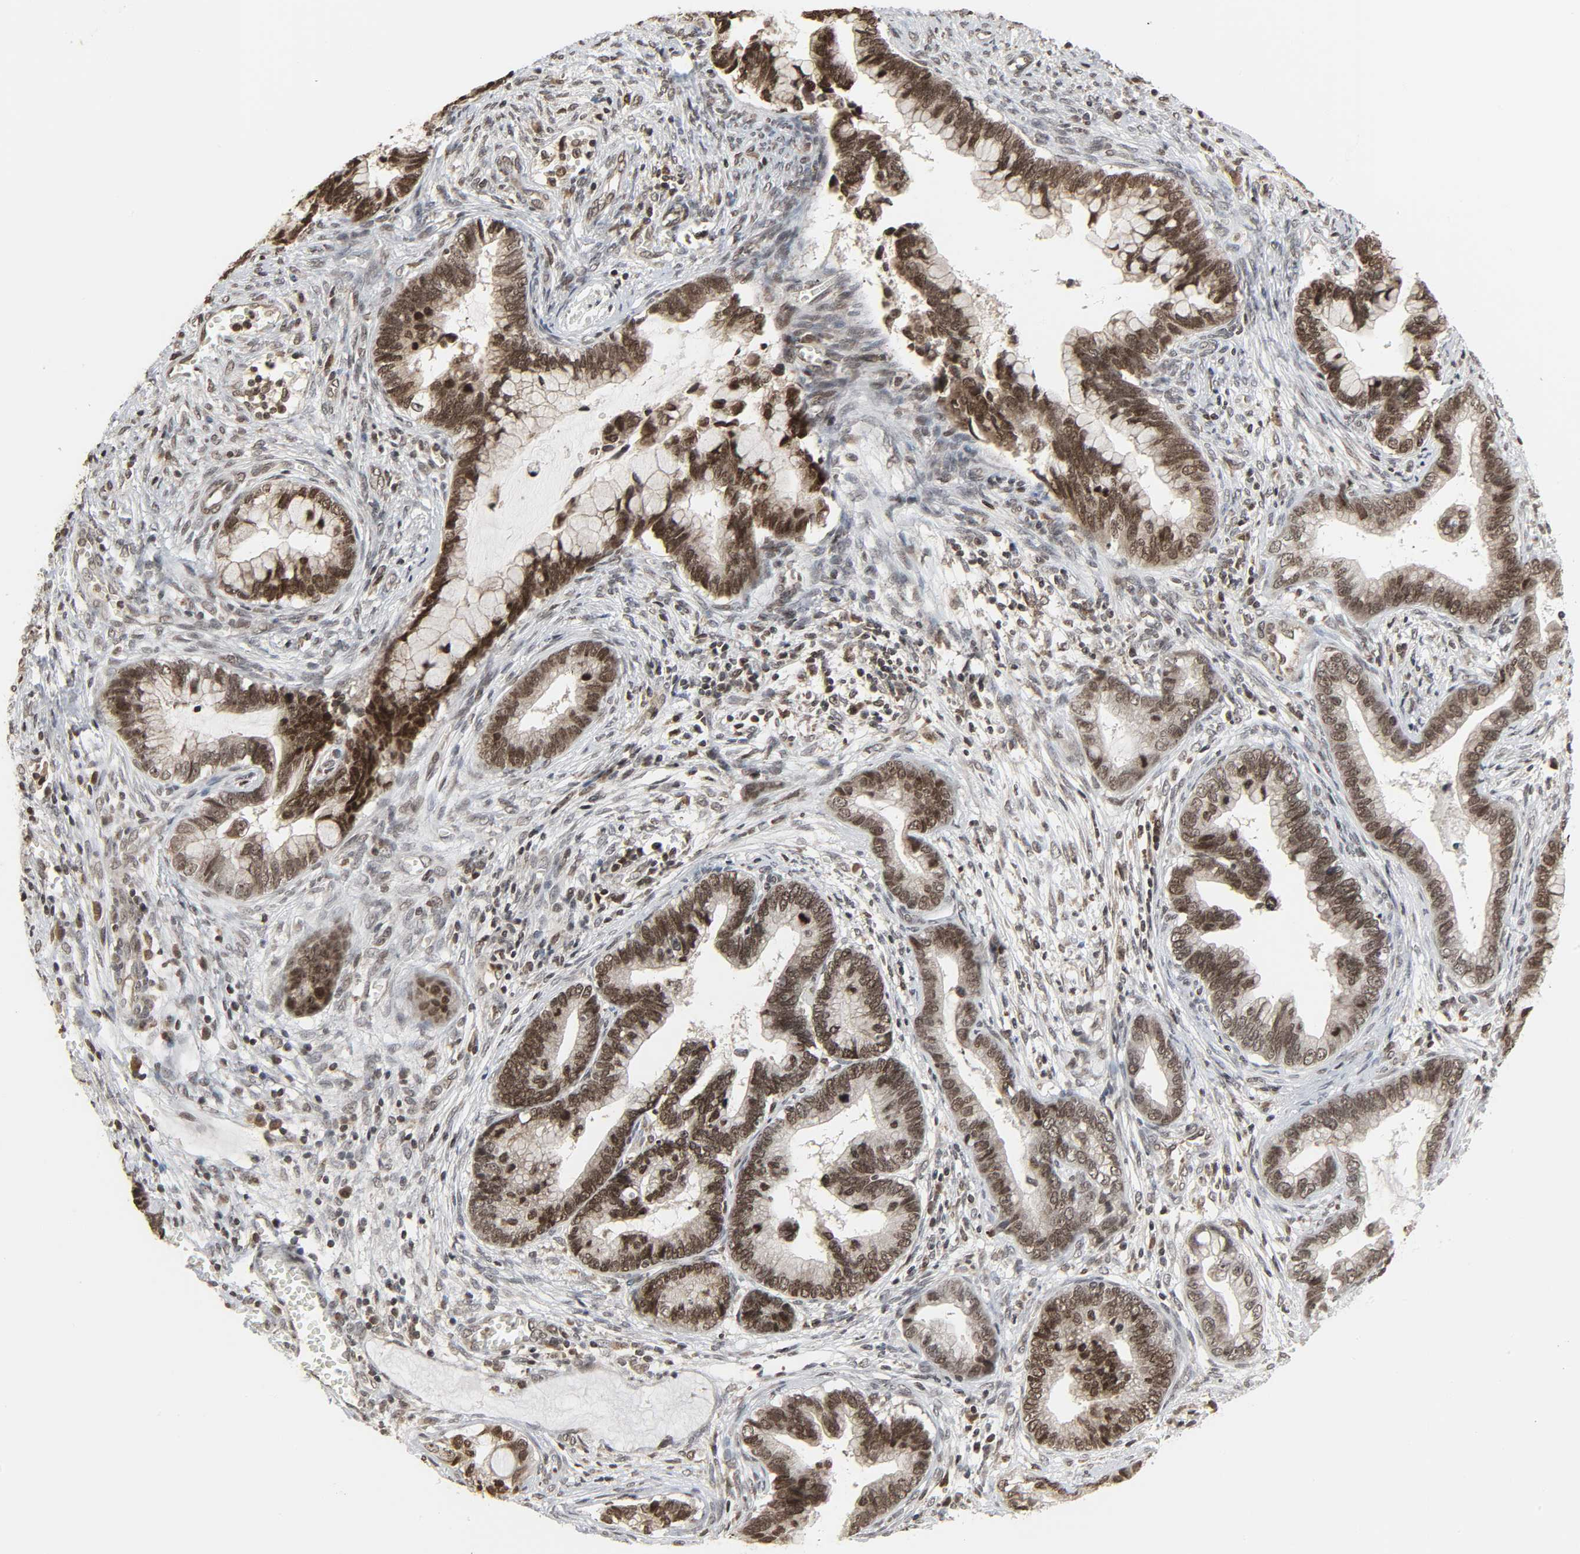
{"staining": {"intensity": "moderate", "quantity": ">75%", "location": "nuclear"}, "tissue": "cervical cancer", "cell_type": "Tumor cells", "image_type": "cancer", "snomed": [{"axis": "morphology", "description": "Adenocarcinoma, NOS"}, {"axis": "topography", "description": "Cervix"}], "caption": "There is medium levels of moderate nuclear expression in tumor cells of cervical adenocarcinoma, as demonstrated by immunohistochemical staining (brown color).", "gene": "XRCC1", "patient": {"sex": "female", "age": 44}}